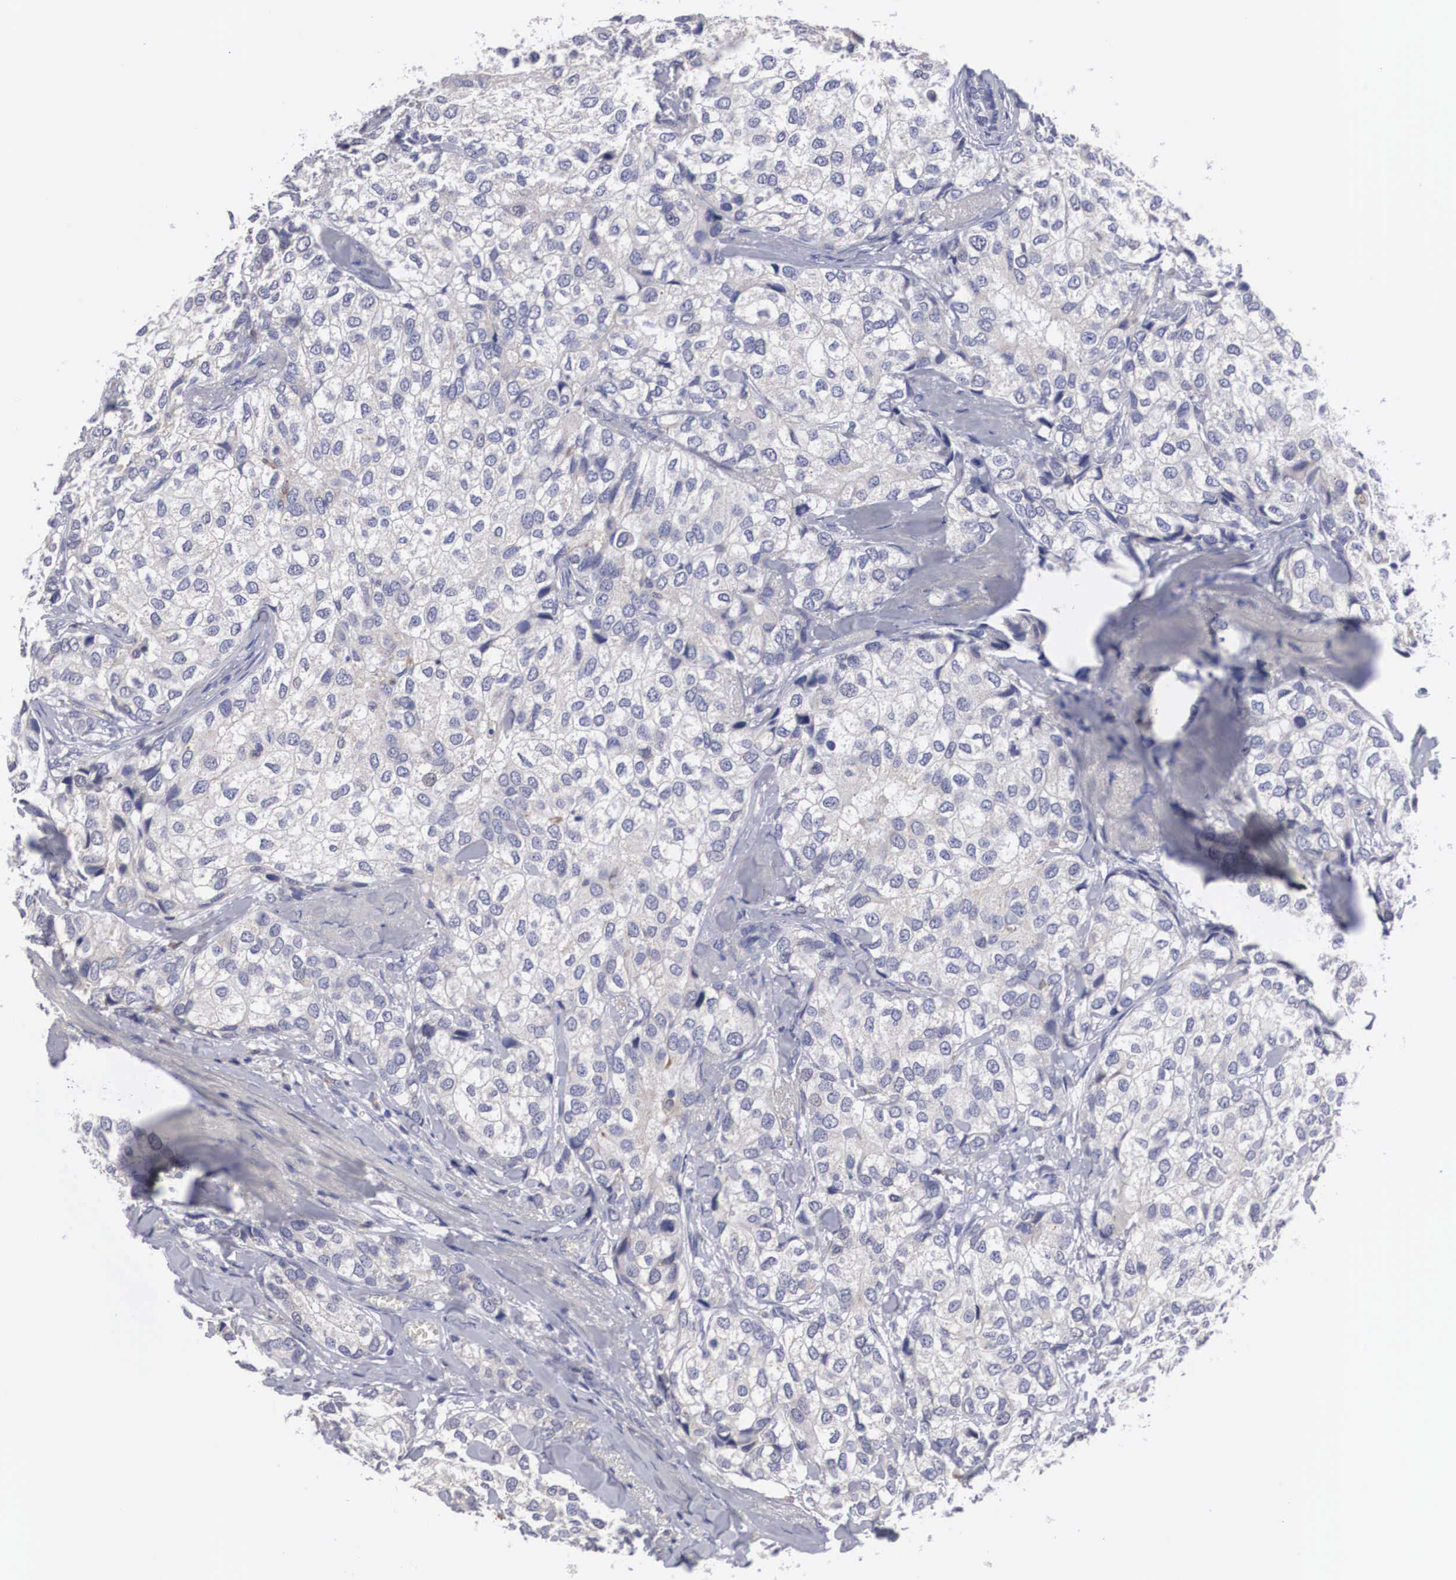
{"staining": {"intensity": "negative", "quantity": "none", "location": "none"}, "tissue": "breast cancer", "cell_type": "Tumor cells", "image_type": "cancer", "snomed": [{"axis": "morphology", "description": "Duct carcinoma"}, {"axis": "topography", "description": "Breast"}], "caption": "Immunohistochemistry of breast cancer displays no positivity in tumor cells.", "gene": "HMOX1", "patient": {"sex": "female", "age": 68}}